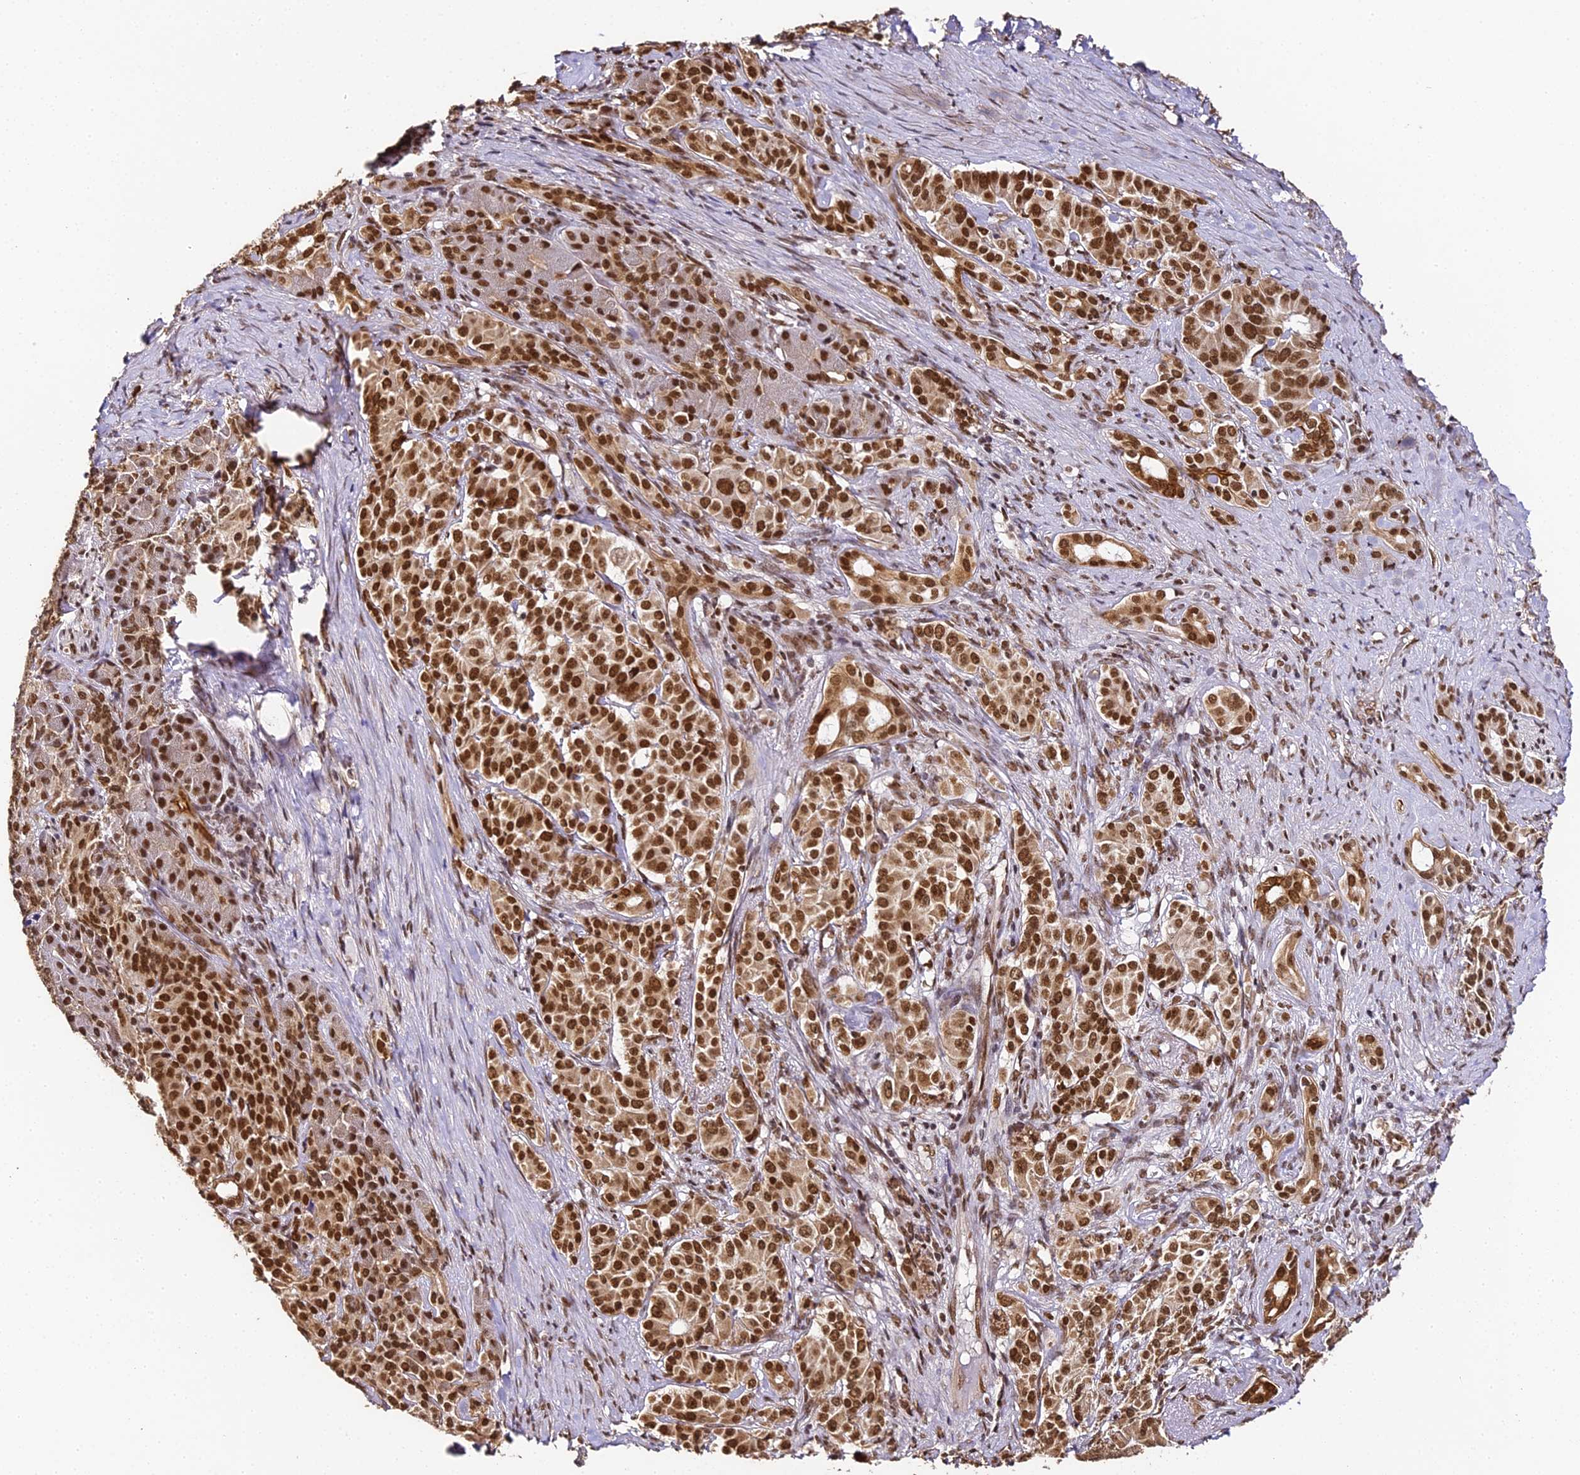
{"staining": {"intensity": "strong", "quantity": ">75%", "location": "nuclear"}, "tissue": "pancreatic cancer", "cell_type": "Tumor cells", "image_type": "cancer", "snomed": [{"axis": "morphology", "description": "Adenocarcinoma, NOS"}, {"axis": "topography", "description": "Pancreas"}], "caption": "Immunohistochemical staining of human pancreatic adenocarcinoma reveals high levels of strong nuclear protein positivity in about >75% of tumor cells. (DAB IHC, brown staining for protein, blue staining for nuclei).", "gene": "HNRNPA1", "patient": {"sex": "female", "age": 74}}